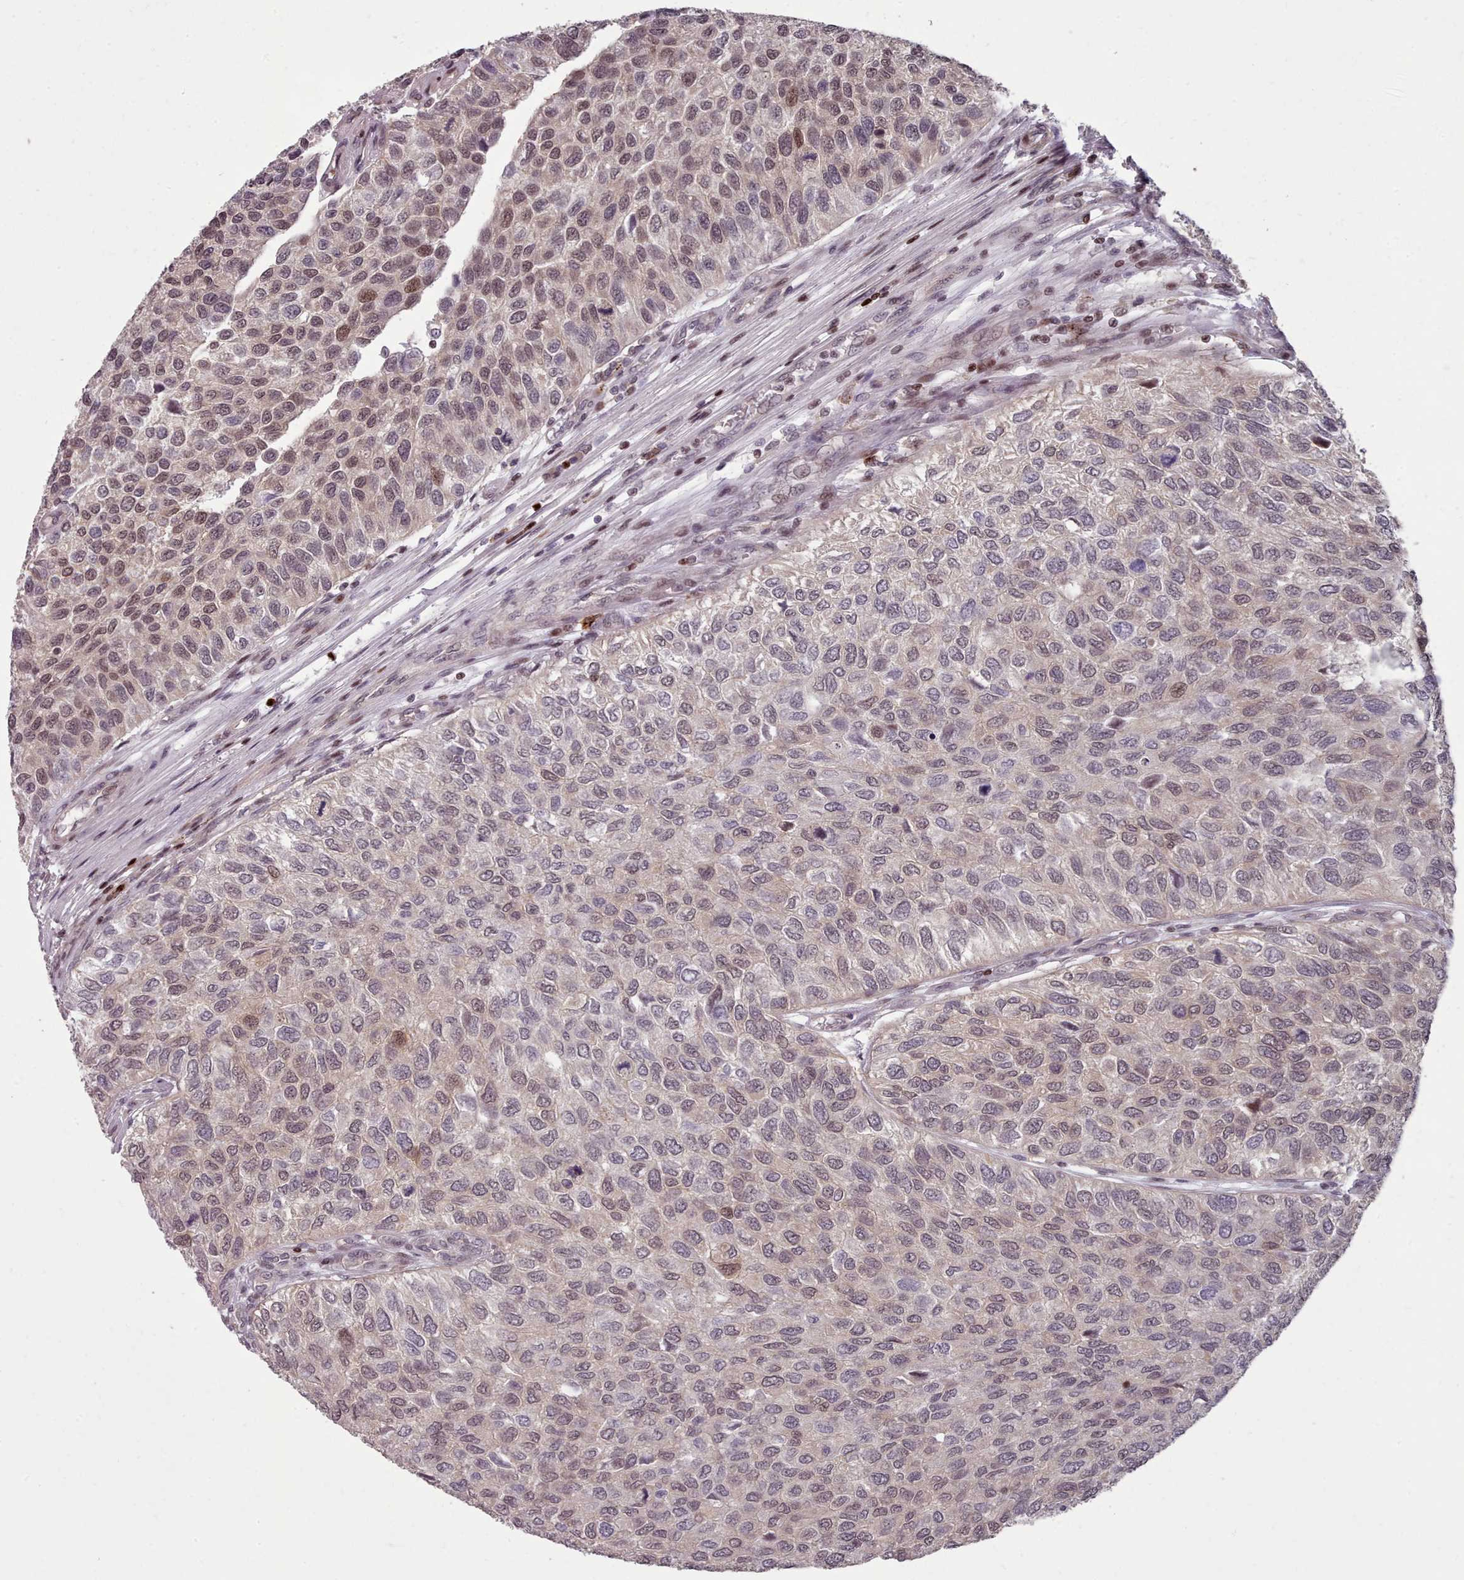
{"staining": {"intensity": "weak", "quantity": ">75%", "location": "nuclear"}, "tissue": "urothelial cancer", "cell_type": "Tumor cells", "image_type": "cancer", "snomed": [{"axis": "morphology", "description": "Urothelial carcinoma, NOS"}, {"axis": "topography", "description": "Urinary bladder"}], "caption": "A brown stain shows weak nuclear positivity of a protein in urothelial cancer tumor cells.", "gene": "ENSA", "patient": {"sex": "male", "age": 55}}